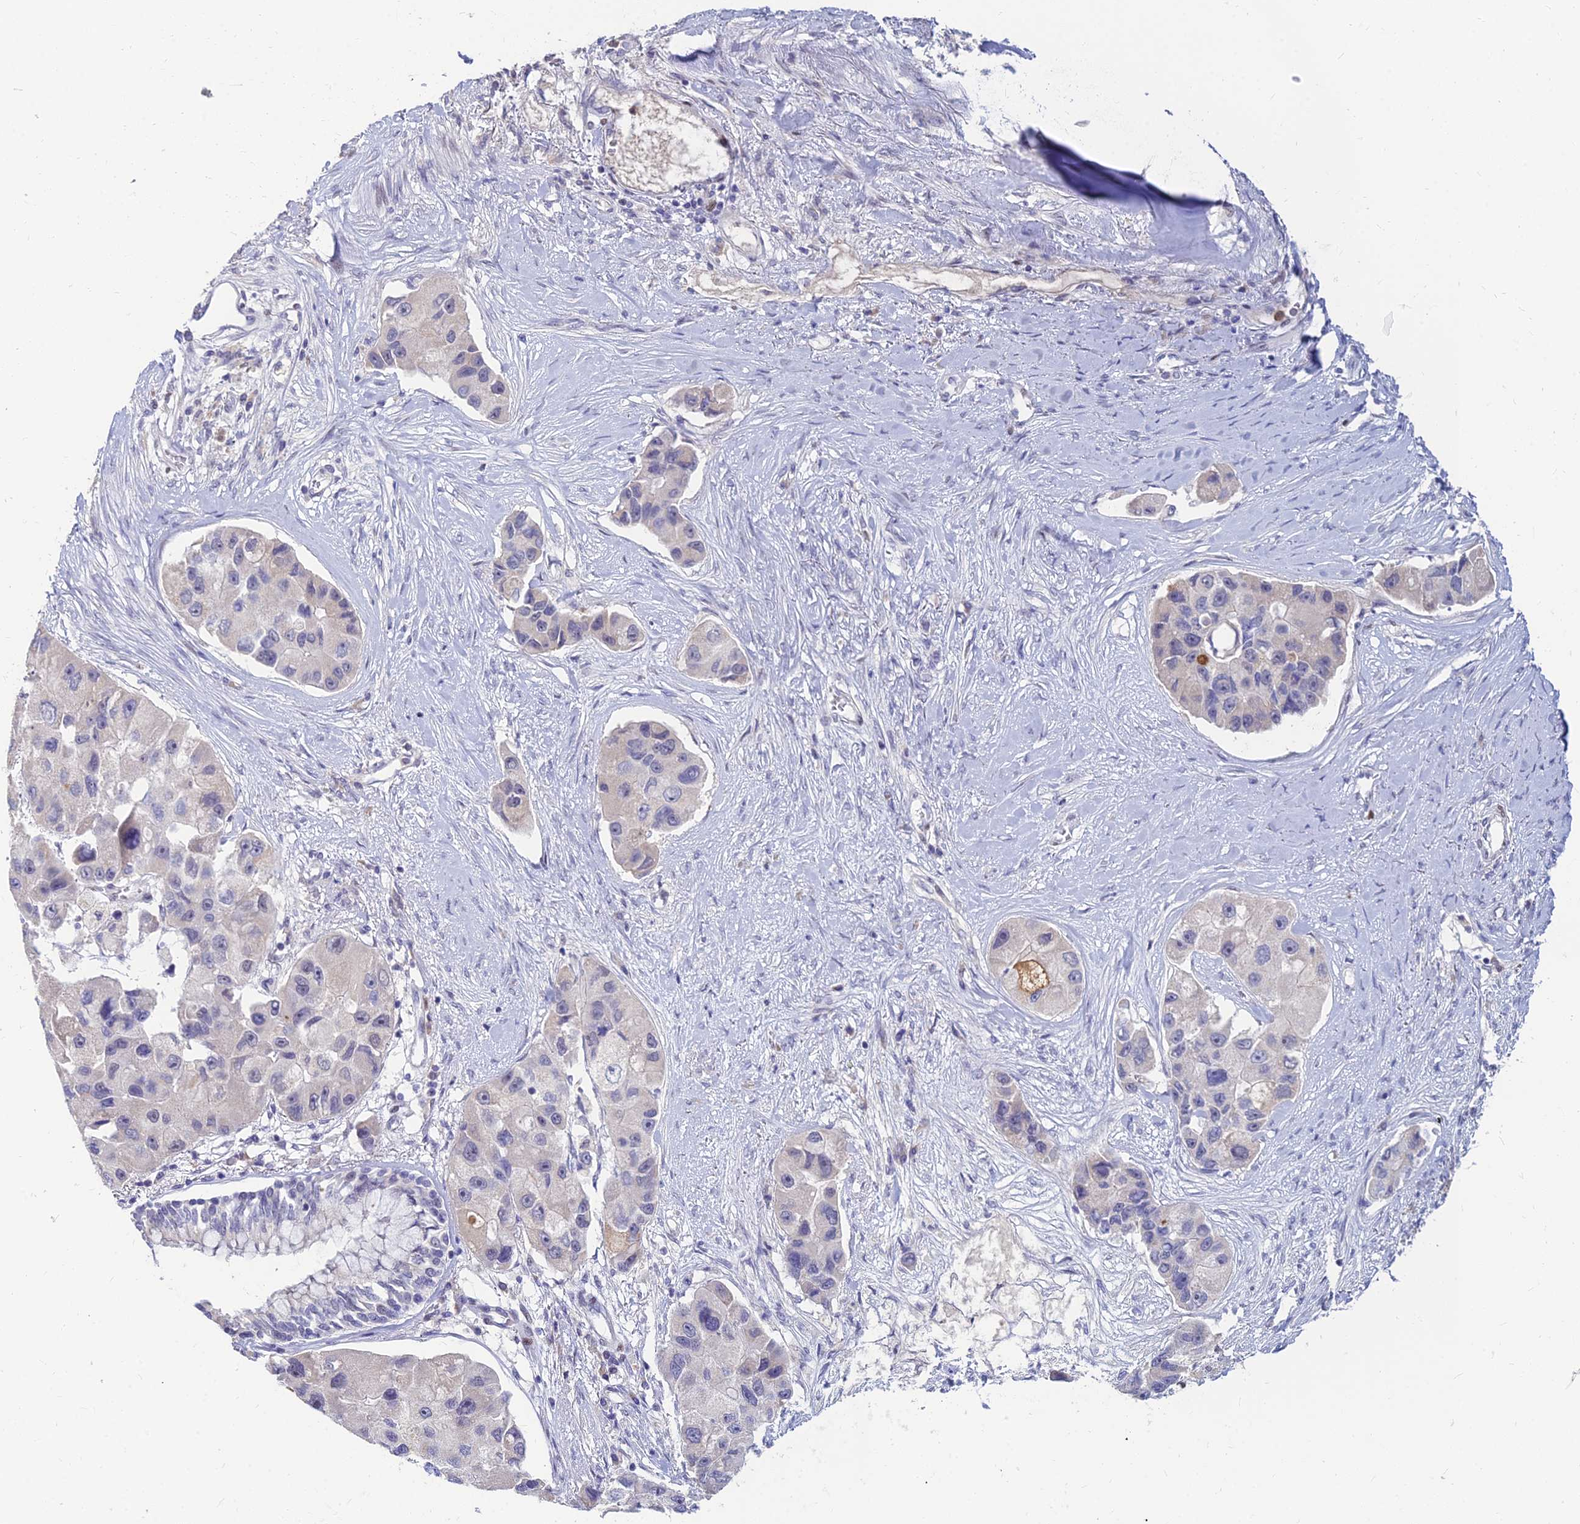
{"staining": {"intensity": "negative", "quantity": "none", "location": "none"}, "tissue": "lung cancer", "cell_type": "Tumor cells", "image_type": "cancer", "snomed": [{"axis": "morphology", "description": "Adenocarcinoma, NOS"}, {"axis": "topography", "description": "Lung"}], "caption": "This is a image of immunohistochemistry staining of lung cancer, which shows no positivity in tumor cells.", "gene": "GOLGA6D", "patient": {"sex": "female", "age": 54}}